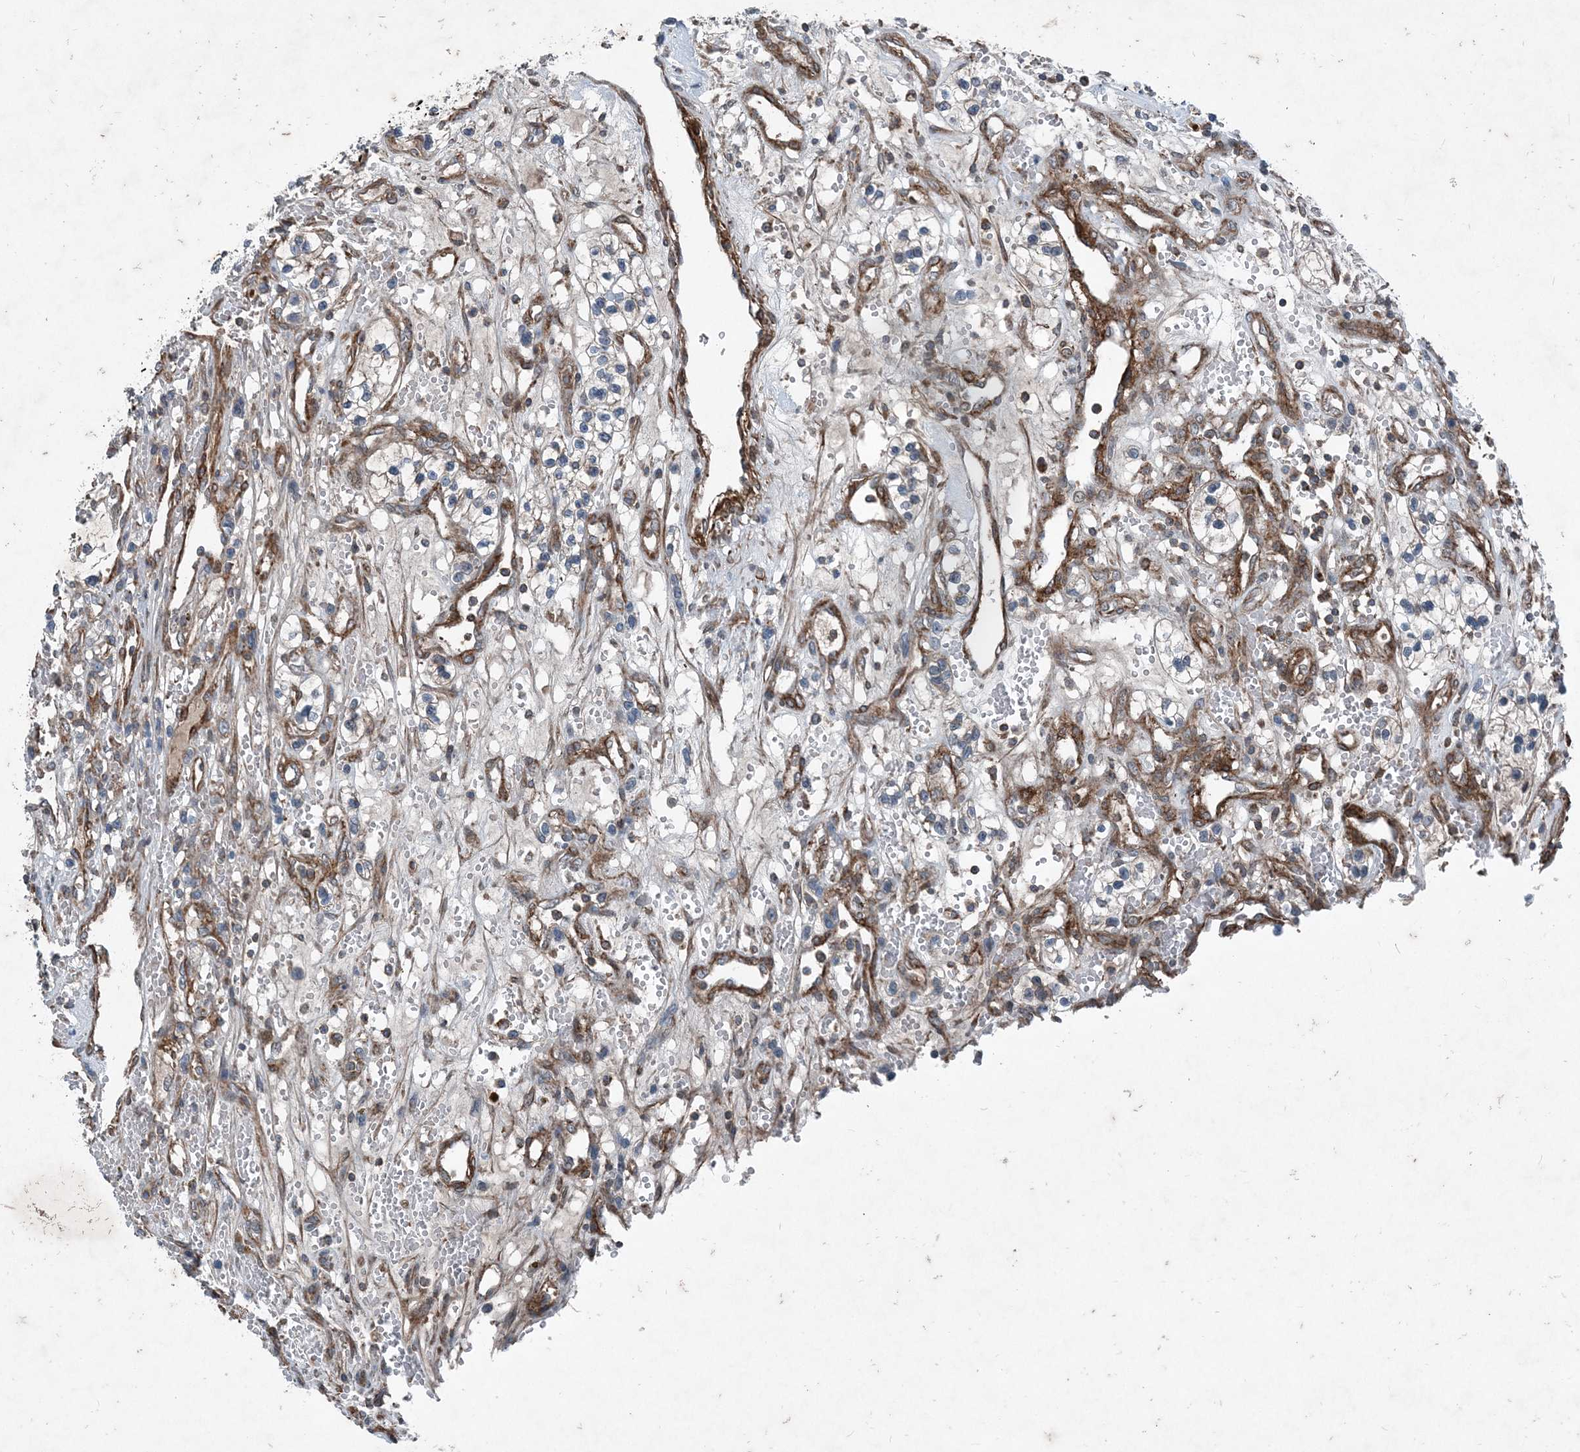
{"staining": {"intensity": "negative", "quantity": "none", "location": "none"}, "tissue": "renal cancer", "cell_type": "Tumor cells", "image_type": "cancer", "snomed": [{"axis": "morphology", "description": "Adenocarcinoma, NOS"}, {"axis": "topography", "description": "Kidney"}], "caption": "The histopathology image displays no staining of tumor cells in renal cancer (adenocarcinoma).", "gene": "NDUFA2", "patient": {"sex": "female", "age": 57}}